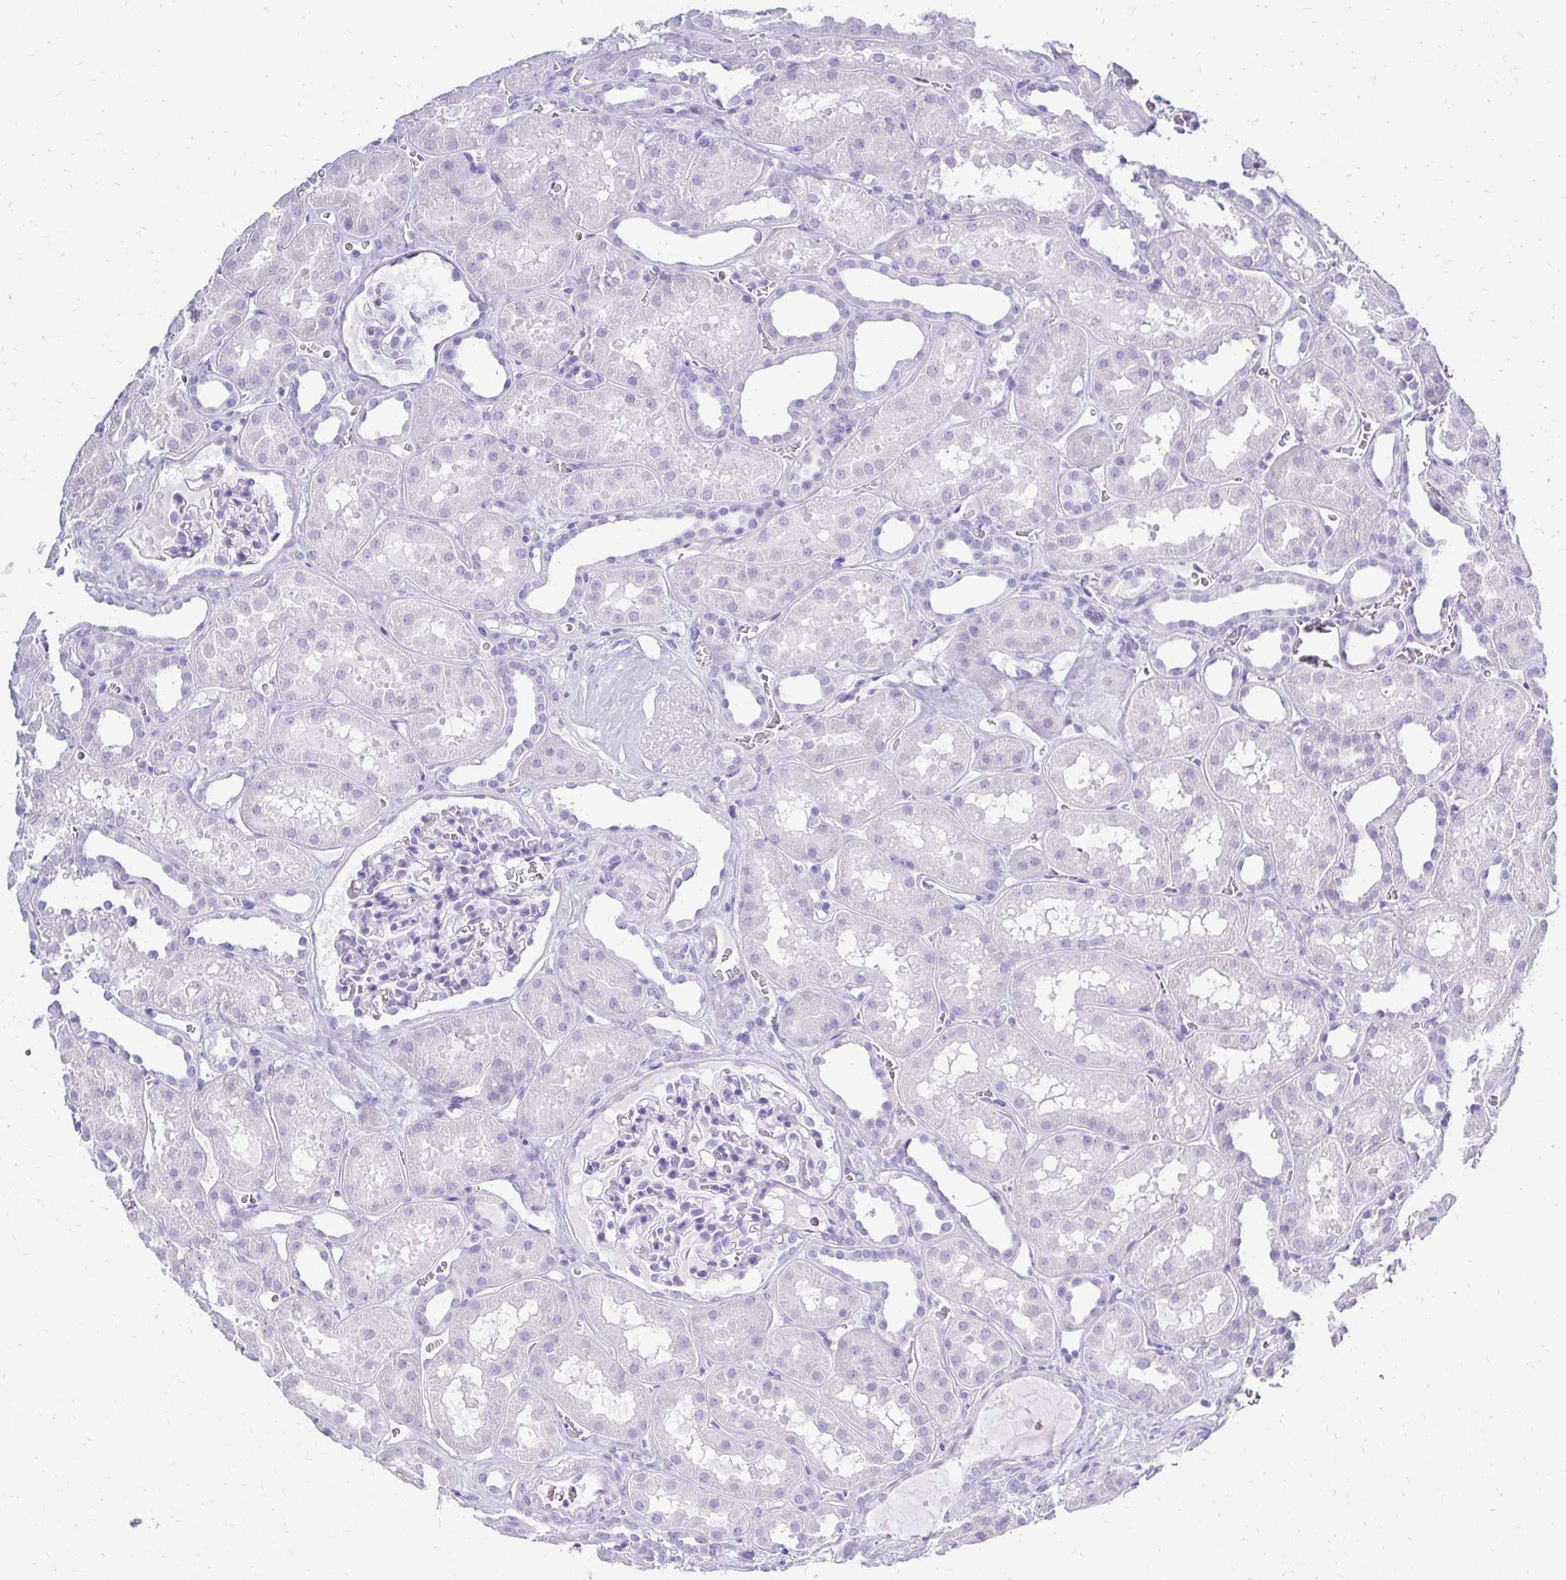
{"staining": {"intensity": "negative", "quantity": "none", "location": "none"}, "tissue": "kidney", "cell_type": "Cells in glomeruli", "image_type": "normal", "snomed": [{"axis": "morphology", "description": "Normal tissue, NOS"}, {"axis": "topography", "description": "Kidney"}], "caption": "Immunohistochemistry micrograph of benign kidney: human kidney stained with DAB (3,3'-diaminobenzidine) shows no significant protein staining in cells in glomeruli.", "gene": "SLC32A1", "patient": {"sex": "female", "age": 41}}